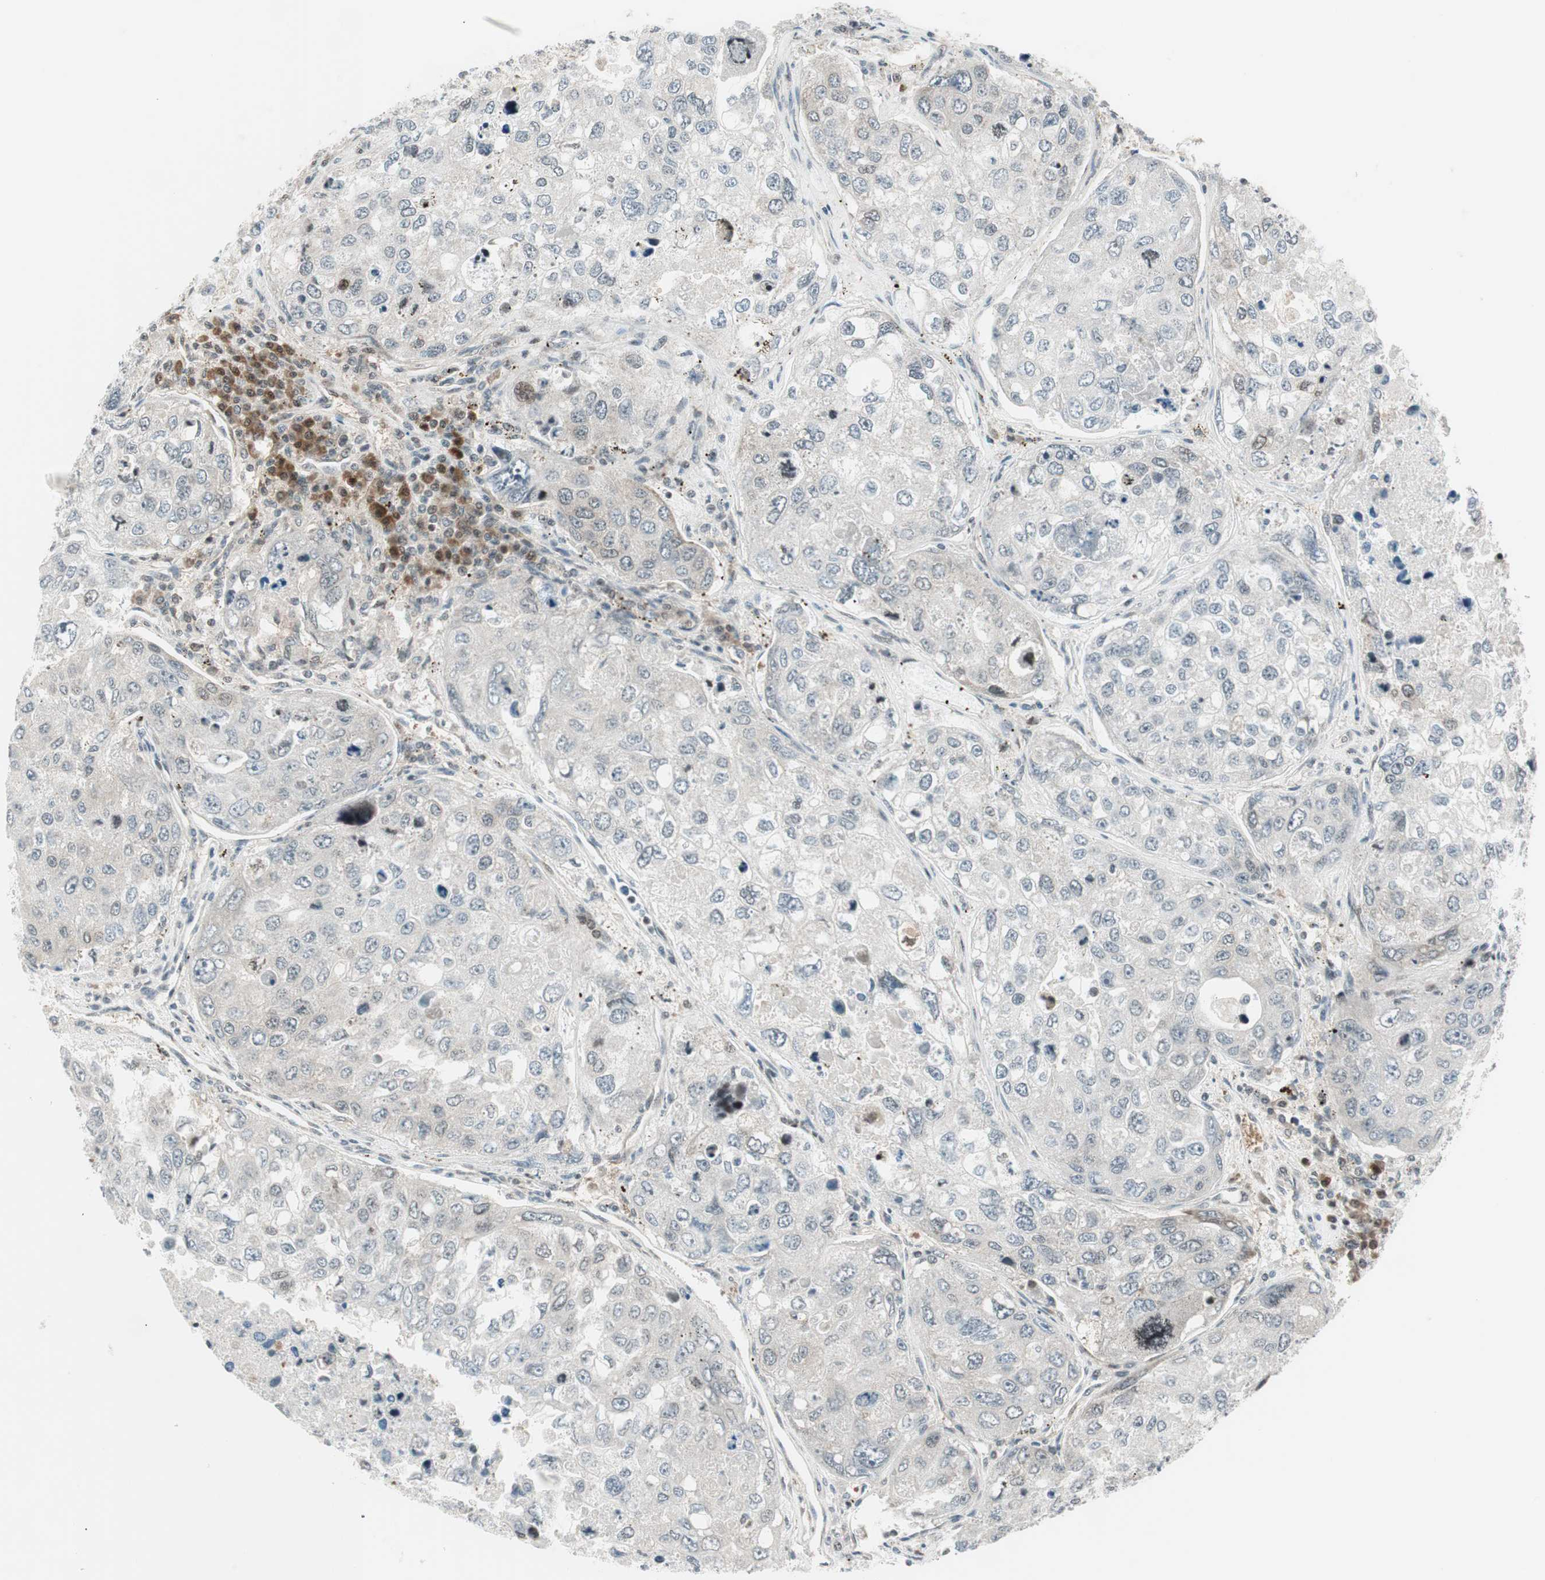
{"staining": {"intensity": "negative", "quantity": "none", "location": "none"}, "tissue": "urothelial cancer", "cell_type": "Tumor cells", "image_type": "cancer", "snomed": [{"axis": "morphology", "description": "Urothelial carcinoma, High grade"}, {"axis": "topography", "description": "Lymph node"}, {"axis": "topography", "description": "Urinary bladder"}], "caption": "Immunohistochemistry photomicrograph of neoplastic tissue: human urothelial cancer stained with DAB (3,3'-diaminobenzidine) exhibits no significant protein expression in tumor cells. (DAB immunohistochemistry (IHC) with hematoxylin counter stain).", "gene": "TPT1", "patient": {"sex": "male", "age": 51}}